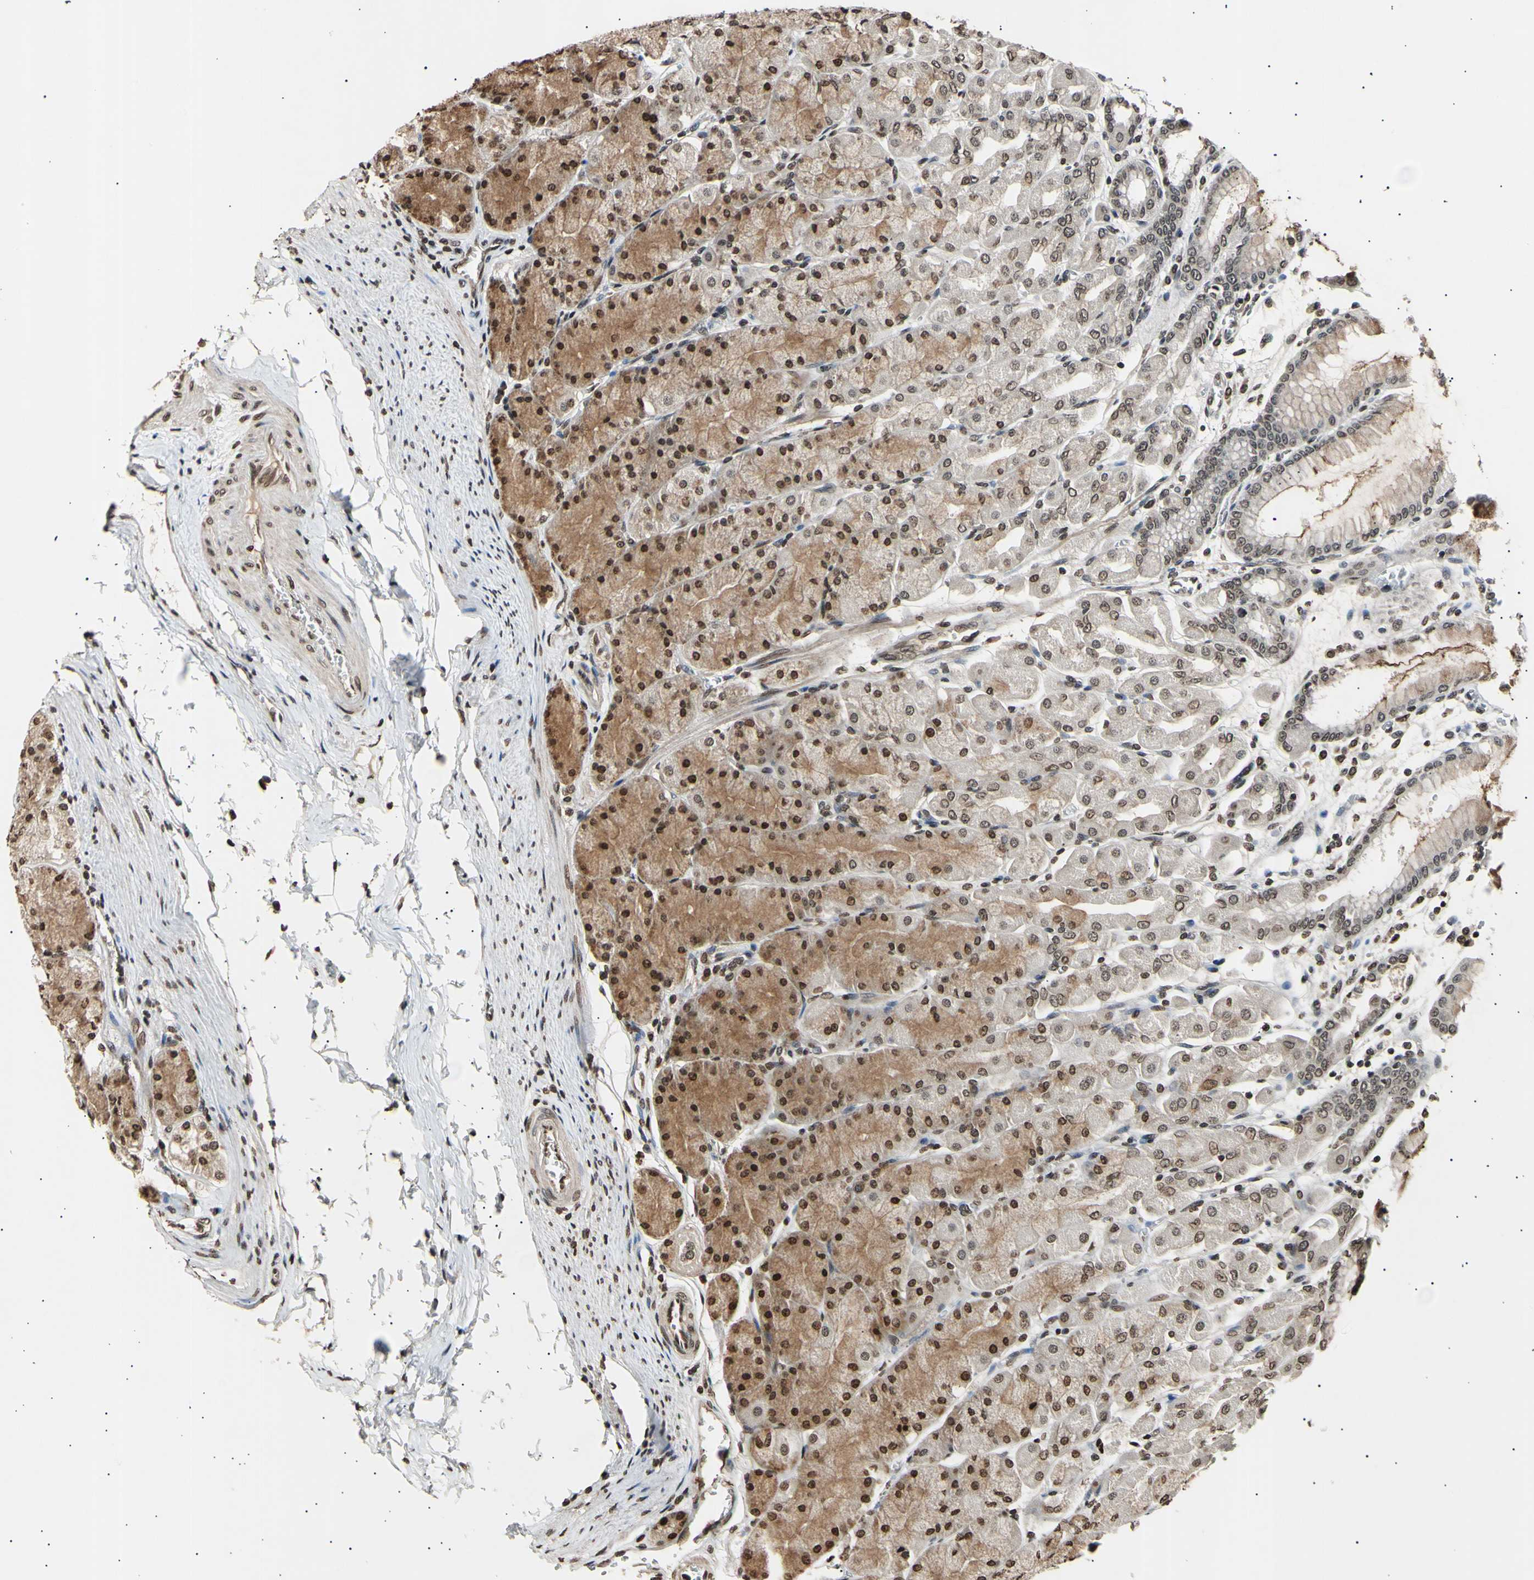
{"staining": {"intensity": "moderate", "quantity": ">75%", "location": "cytoplasmic/membranous,nuclear"}, "tissue": "stomach", "cell_type": "Glandular cells", "image_type": "normal", "snomed": [{"axis": "morphology", "description": "Normal tissue, NOS"}, {"axis": "topography", "description": "Stomach, upper"}], "caption": "This image exhibits benign stomach stained with immunohistochemistry (IHC) to label a protein in brown. The cytoplasmic/membranous,nuclear of glandular cells show moderate positivity for the protein. Nuclei are counter-stained blue.", "gene": "ANAPC7", "patient": {"sex": "female", "age": 56}}